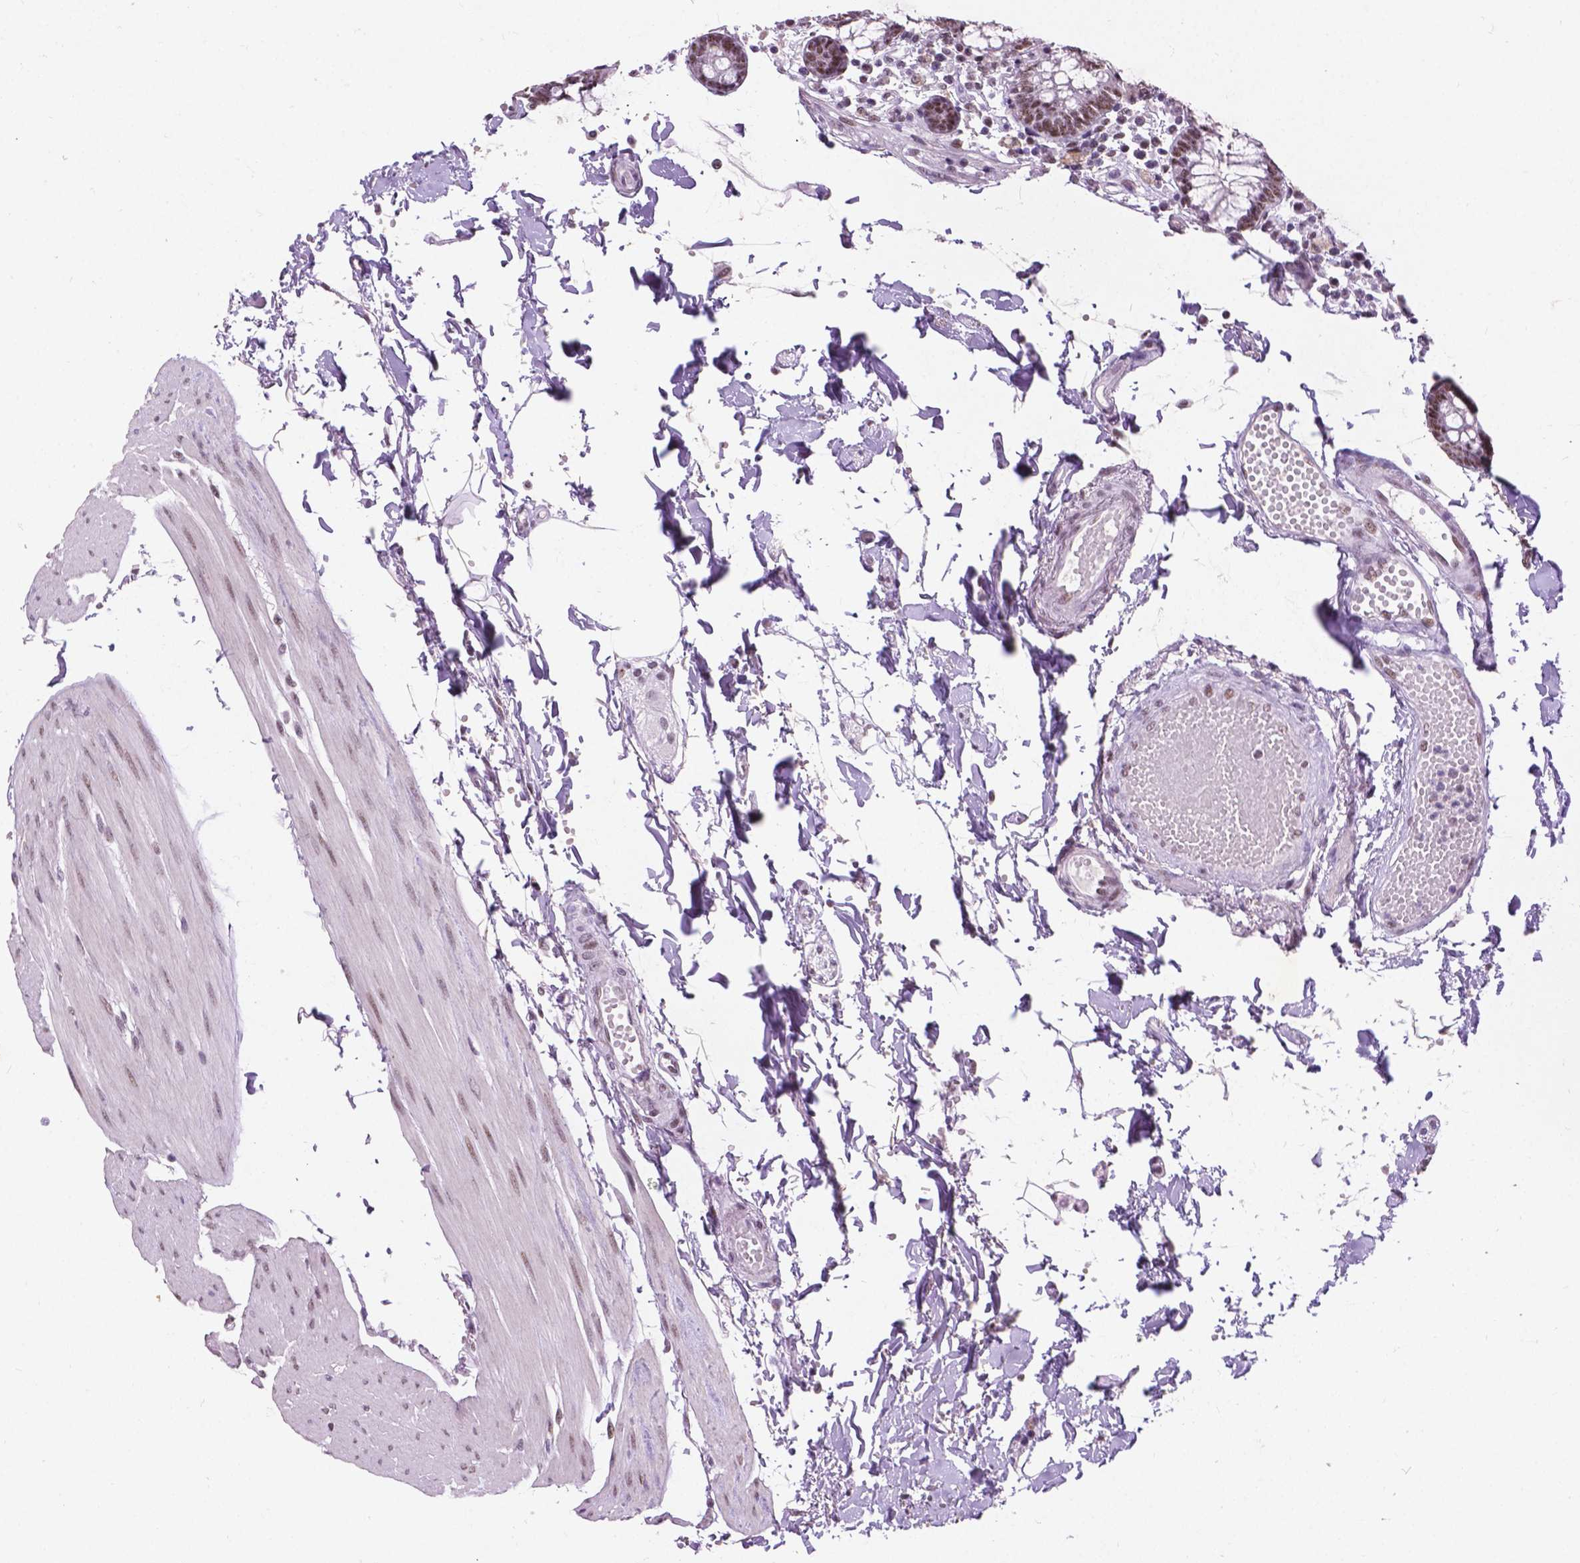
{"staining": {"intensity": "negative", "quantity": "none", "location": "none"}, "tissue": "colon", "cell_type": "Endothelial cells", "image_type": "normal", "snomed": [{"axis": "morphology", "description": "Normal tissue, NOS"}, {"axis": "morphology", "description": "Adenocarcinoma, NOS"}, {"axis": "topography", "description": "Colon"}], "caption": "Immunohistochemistry (IHC) histopathology image of normal colon: human colon stained with DAB (3,3'-diaminobenzidine) reveals no significant protein positivity in endothelial cells.", "gene": "COIL", "patient": {"sex": "male", "age": 83}}